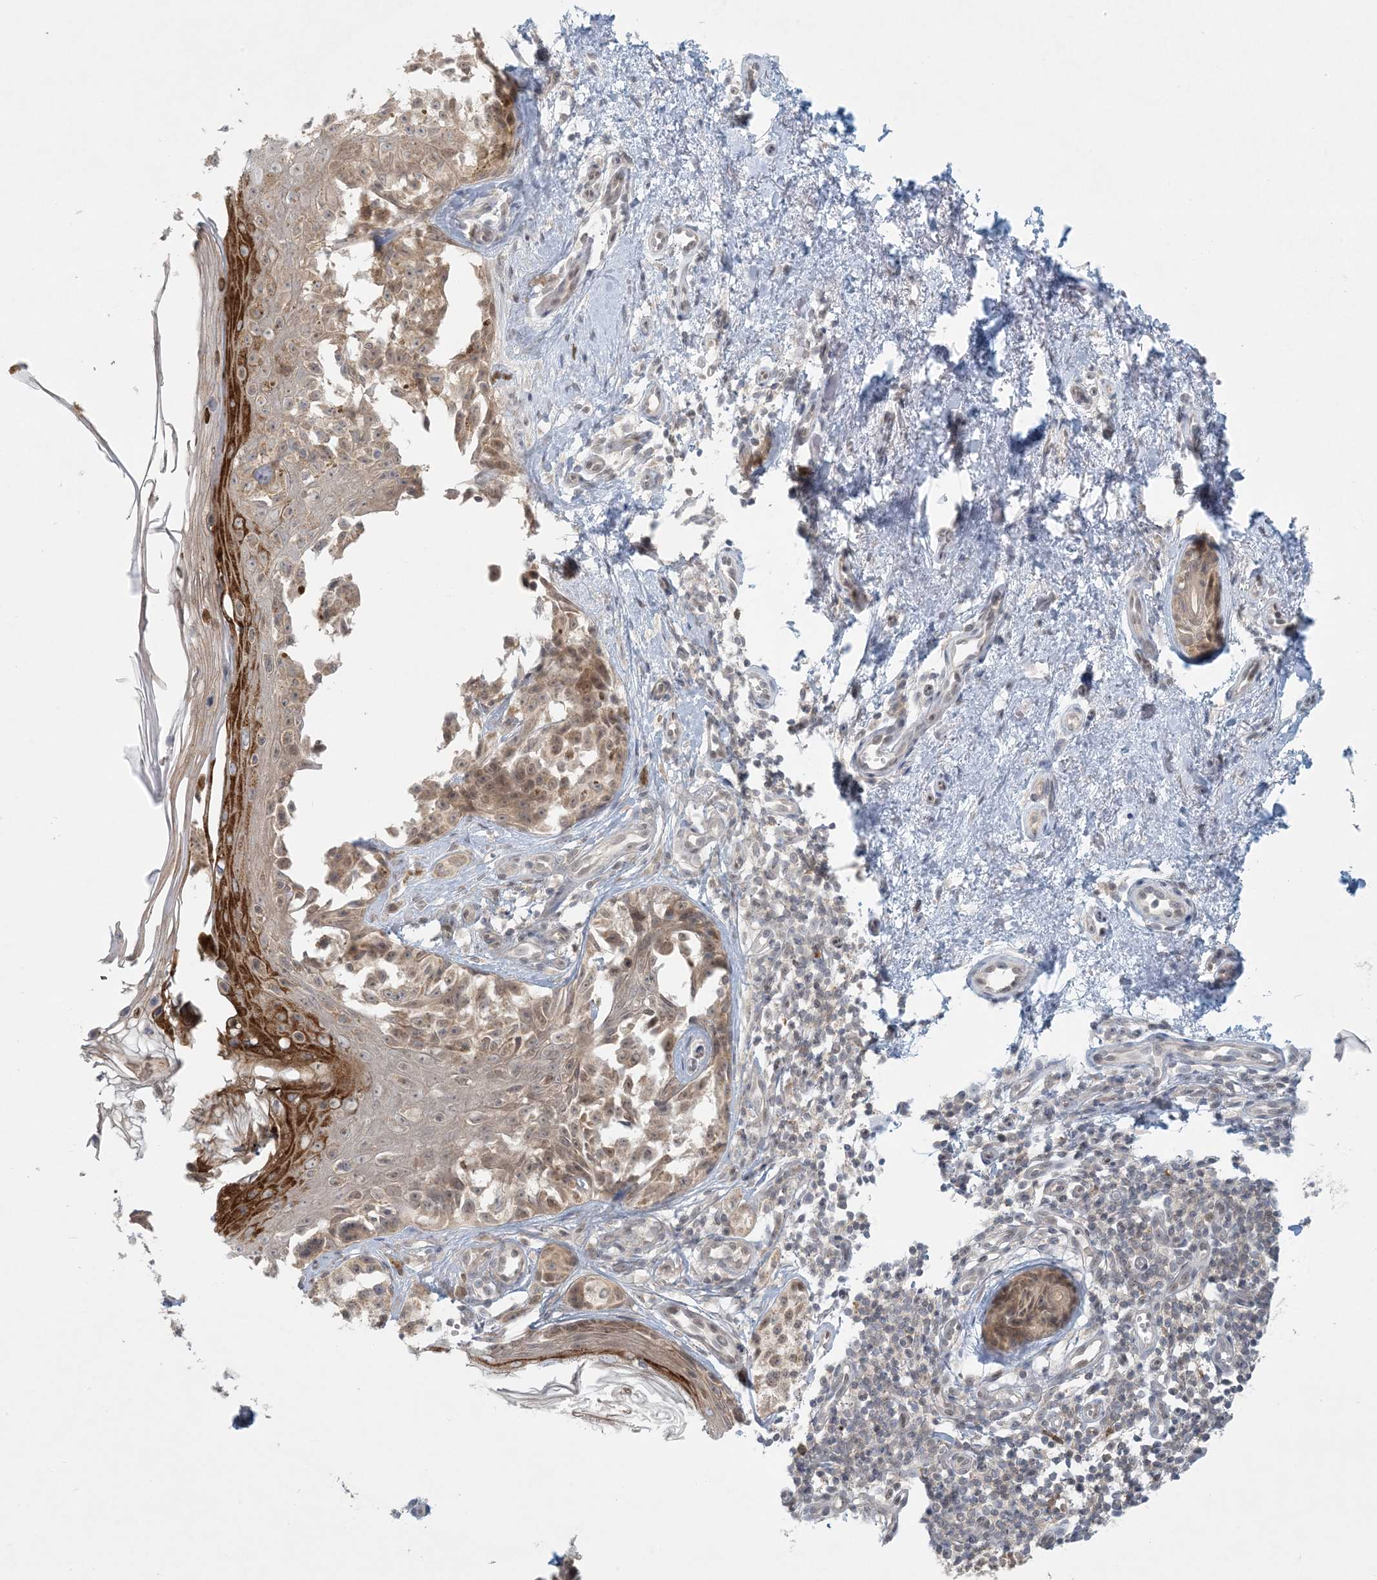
{"staining": {"intensity": "weak", "quantity": ">75%", "location": "cytoplasmic/membranous,nuclear"}, "tissue": "melanoma", "cell_type": "Tumor cells", "image_type": "cancer", "snomed": [{"axis": "morphology", "description": "Malignant melanoma, NOS"}, {"axis": "topography", "description": "Skin"}], "caption": "Weak cytoplasmic/membranous and nuclear positivity is seen in approximately >75% of tumor cells in melanoma.", "gene": "OBI1", "patient": {"sex": "female", "age": 50}}